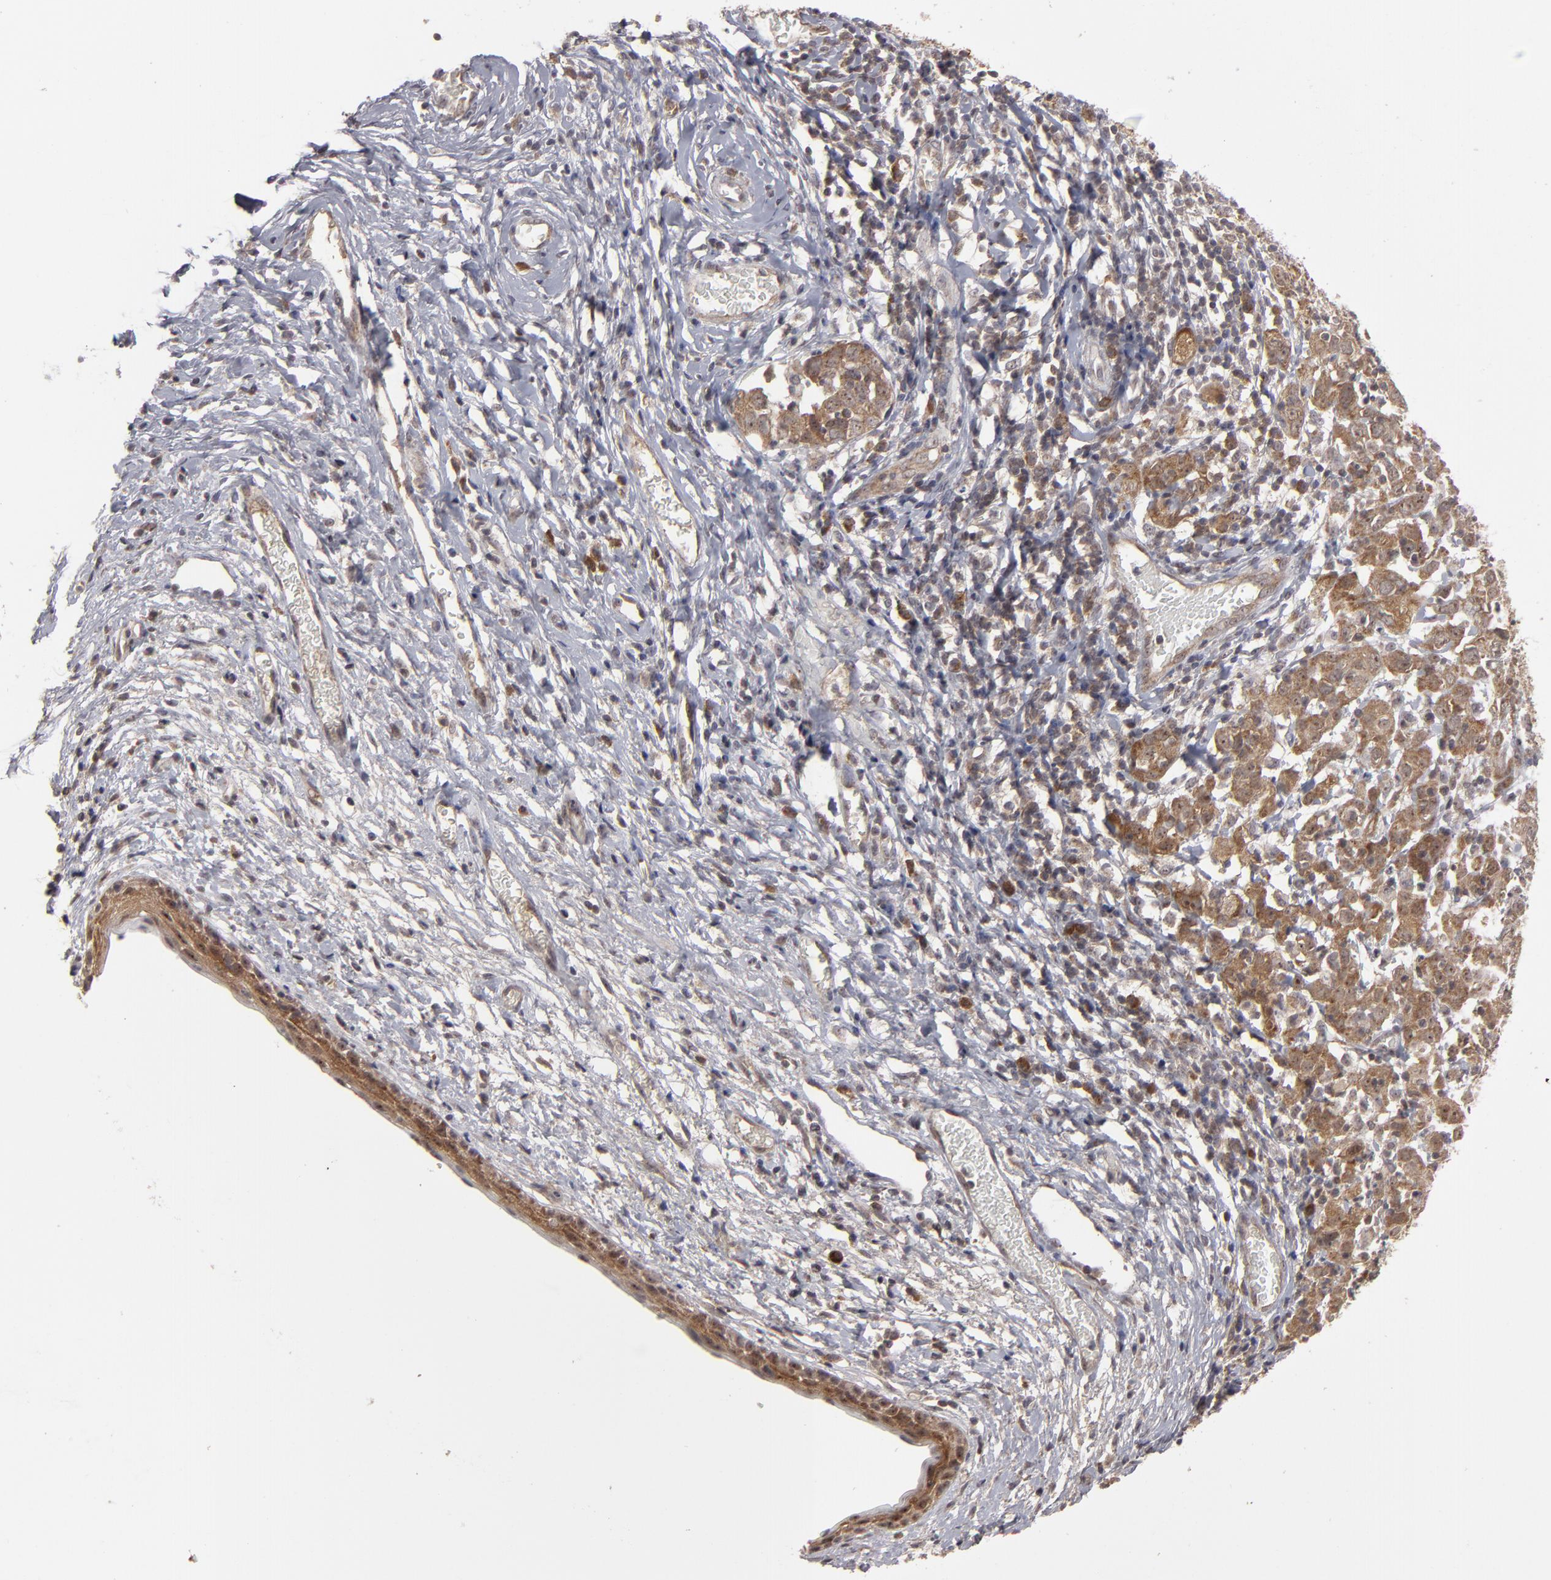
{"staining": {"intensity": "moderate", "quantity": ">75%", "location": "cytoplasmic/membranous"}, "tissue": "cervical cancer", "cell_type": "Tumor cells", "image_type": "cancer", "snomed": [{"axis": "morphology", "description": "Normal tissue, NOS"}, {"axis": "morphology", "description": "Squamous cell carcinoma, NOS"}, {"axis": "topography", "description": "Cervix"}], "caption": "An image showing moderate cytoplasmic/membranous positivity in approximately >75% of tumor cells in cervical squamous cell carcinoma, as visualized by brown immunohistochemical staining.", "gene": "GLCCI1", "patient": {"sex": "female", "age": 67}}